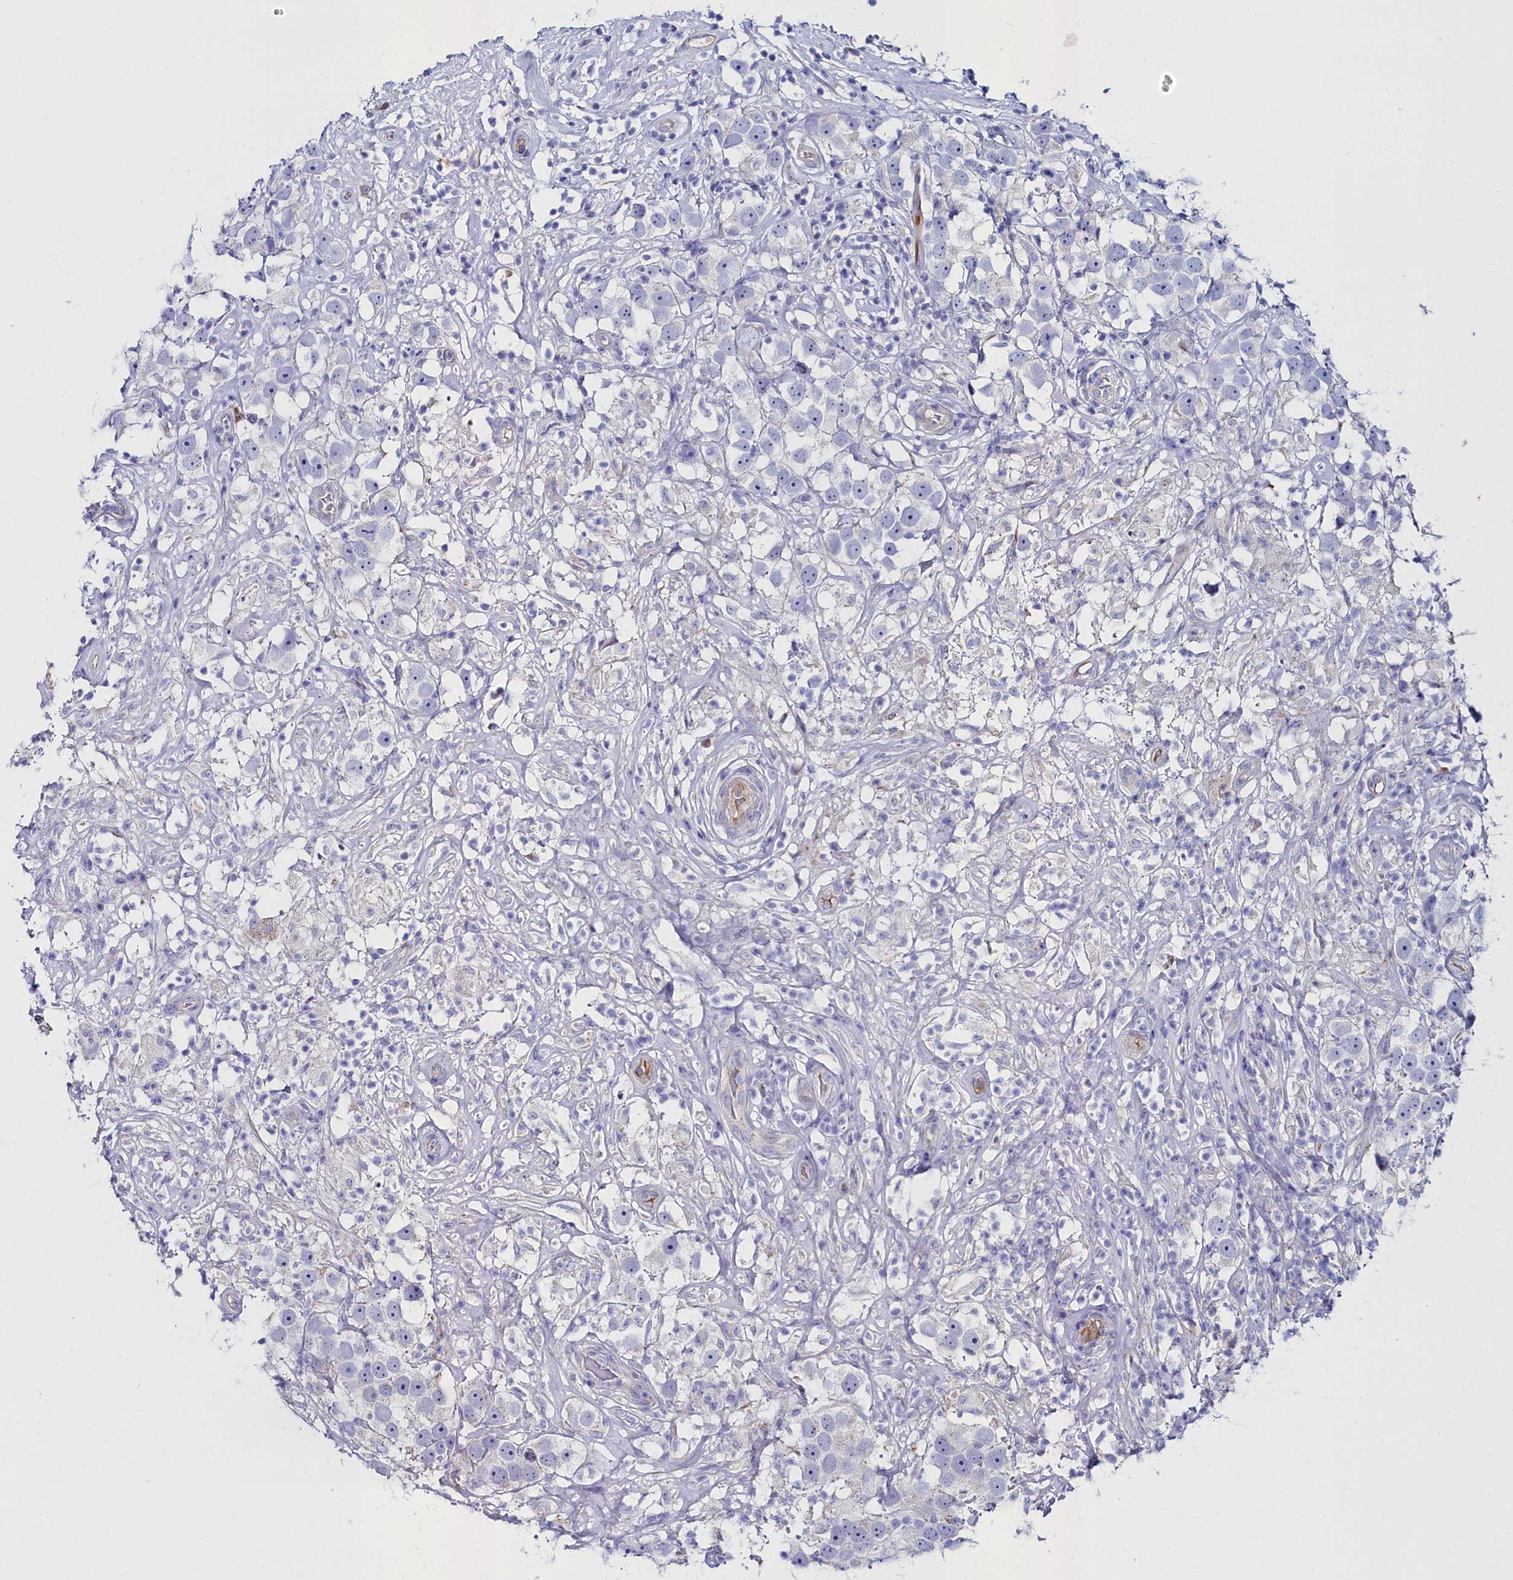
{"staining": {"intensity": "negative", "quantity": "none", "location": "none"}, "tissue": "testis cancer", "cell_type": "Tumor cells", "image_type": "cancer", "snomed": [{"axis": "morphology", "description": "Seminoma, NOS"}, {"axis": "topography", "description": "Testis"}], "caption": "The immunohistochemistry image has no significant expression in tumor cells of testis cancer tissue.", "gene": "SLC49A3", "patient": {"sex": "male", "age": 49}}